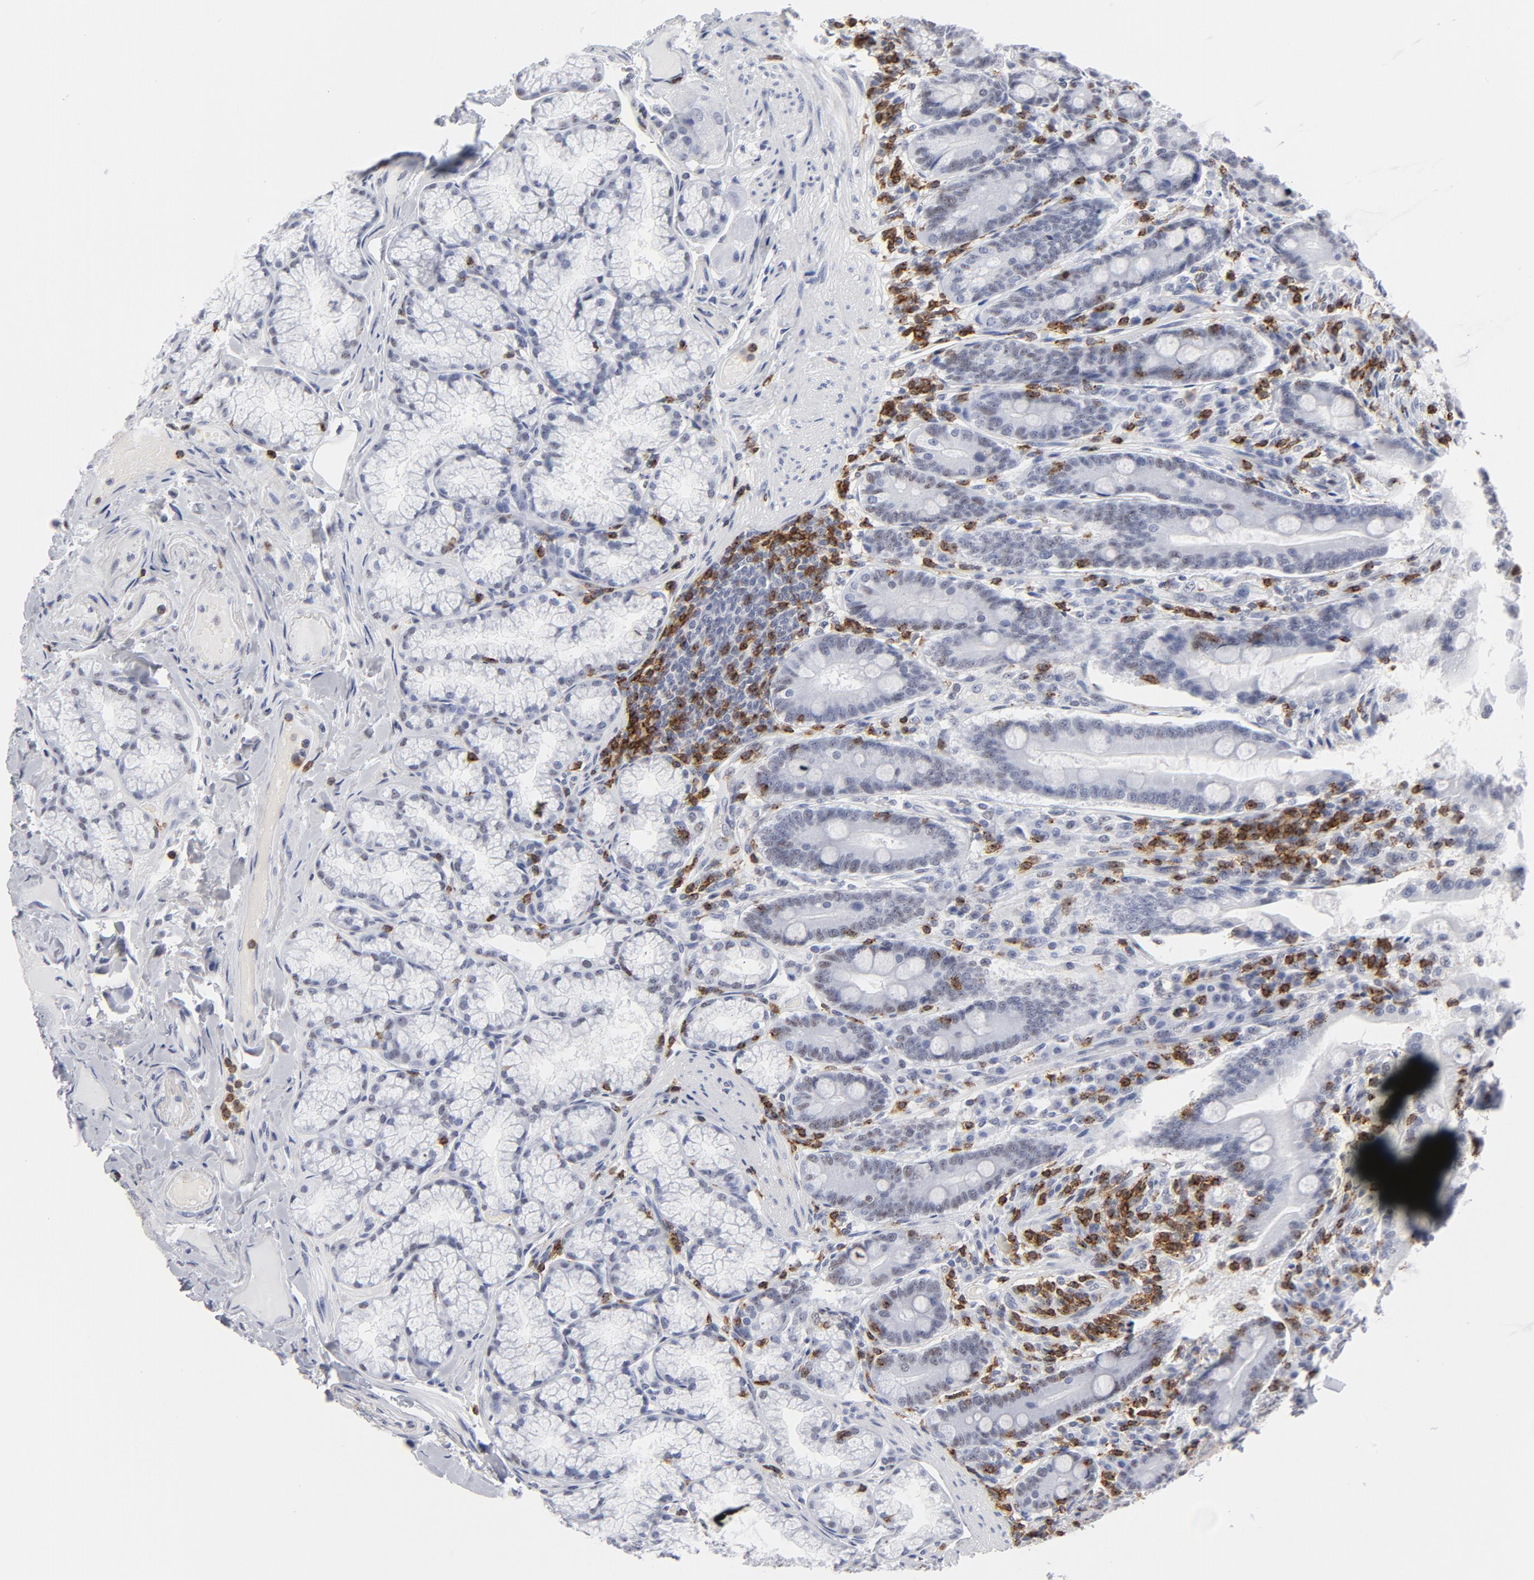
{"staining": {"intensity": "weak", "quantity": "<25%", "location": "nuclear"}, "tissue": "duodenum", "cell_type": "Glandular cells", "image_type": "normal", "snomed": [{"axis": "morphology", "description": "Normal tissue, NOS"}, {"axis": "topography", "description": "Duodenum"}], "caption": "Glandular cells show no significant positivity in normal duodenum.", "gene": "CD2", "patient": {"sex": "female", "age": 64}}